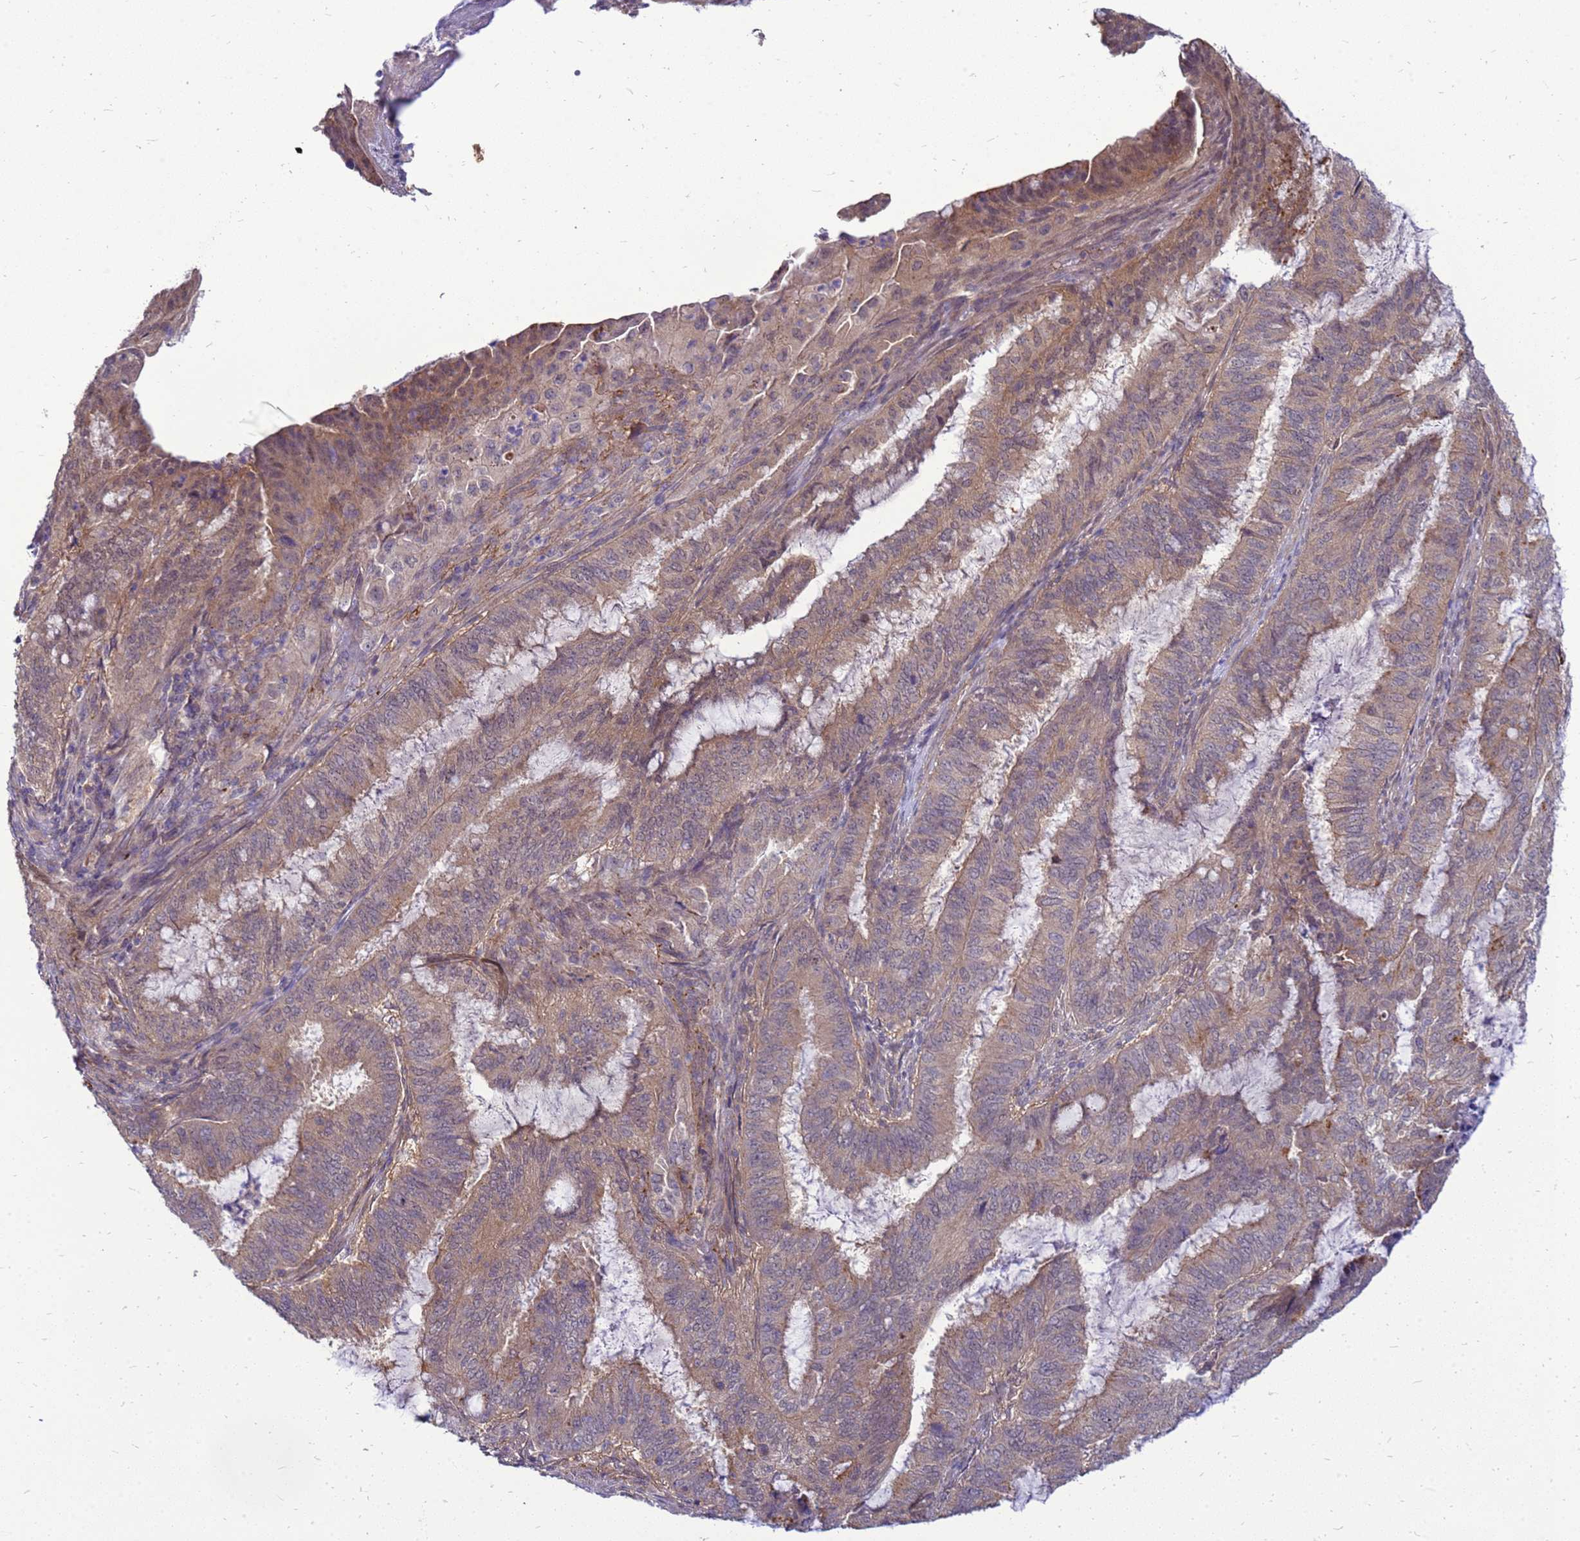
{"staining": {"intensity": "moderate", "quantity": ">75%", "location": "cytoplasmic/membranous"}, "tissue": "endometrial cancer", "cell_type": "Tumor cells", "image_type": "cancer", "snomed": [{"axis": "morphology", "description": "Adenocarcinoma, NOS"}, {"axis": "topography", "description": "Endometrium"}], "caption": "Immunohistochemistry (IHC) (DAB) staining of human endometrial adenocarcinoma reveals moderate cytoplasmic/membranous protein expression in about >75% of tumor cells.", "gene": "ENOPH1", "patient": {"sex": "female", "age": 51}}